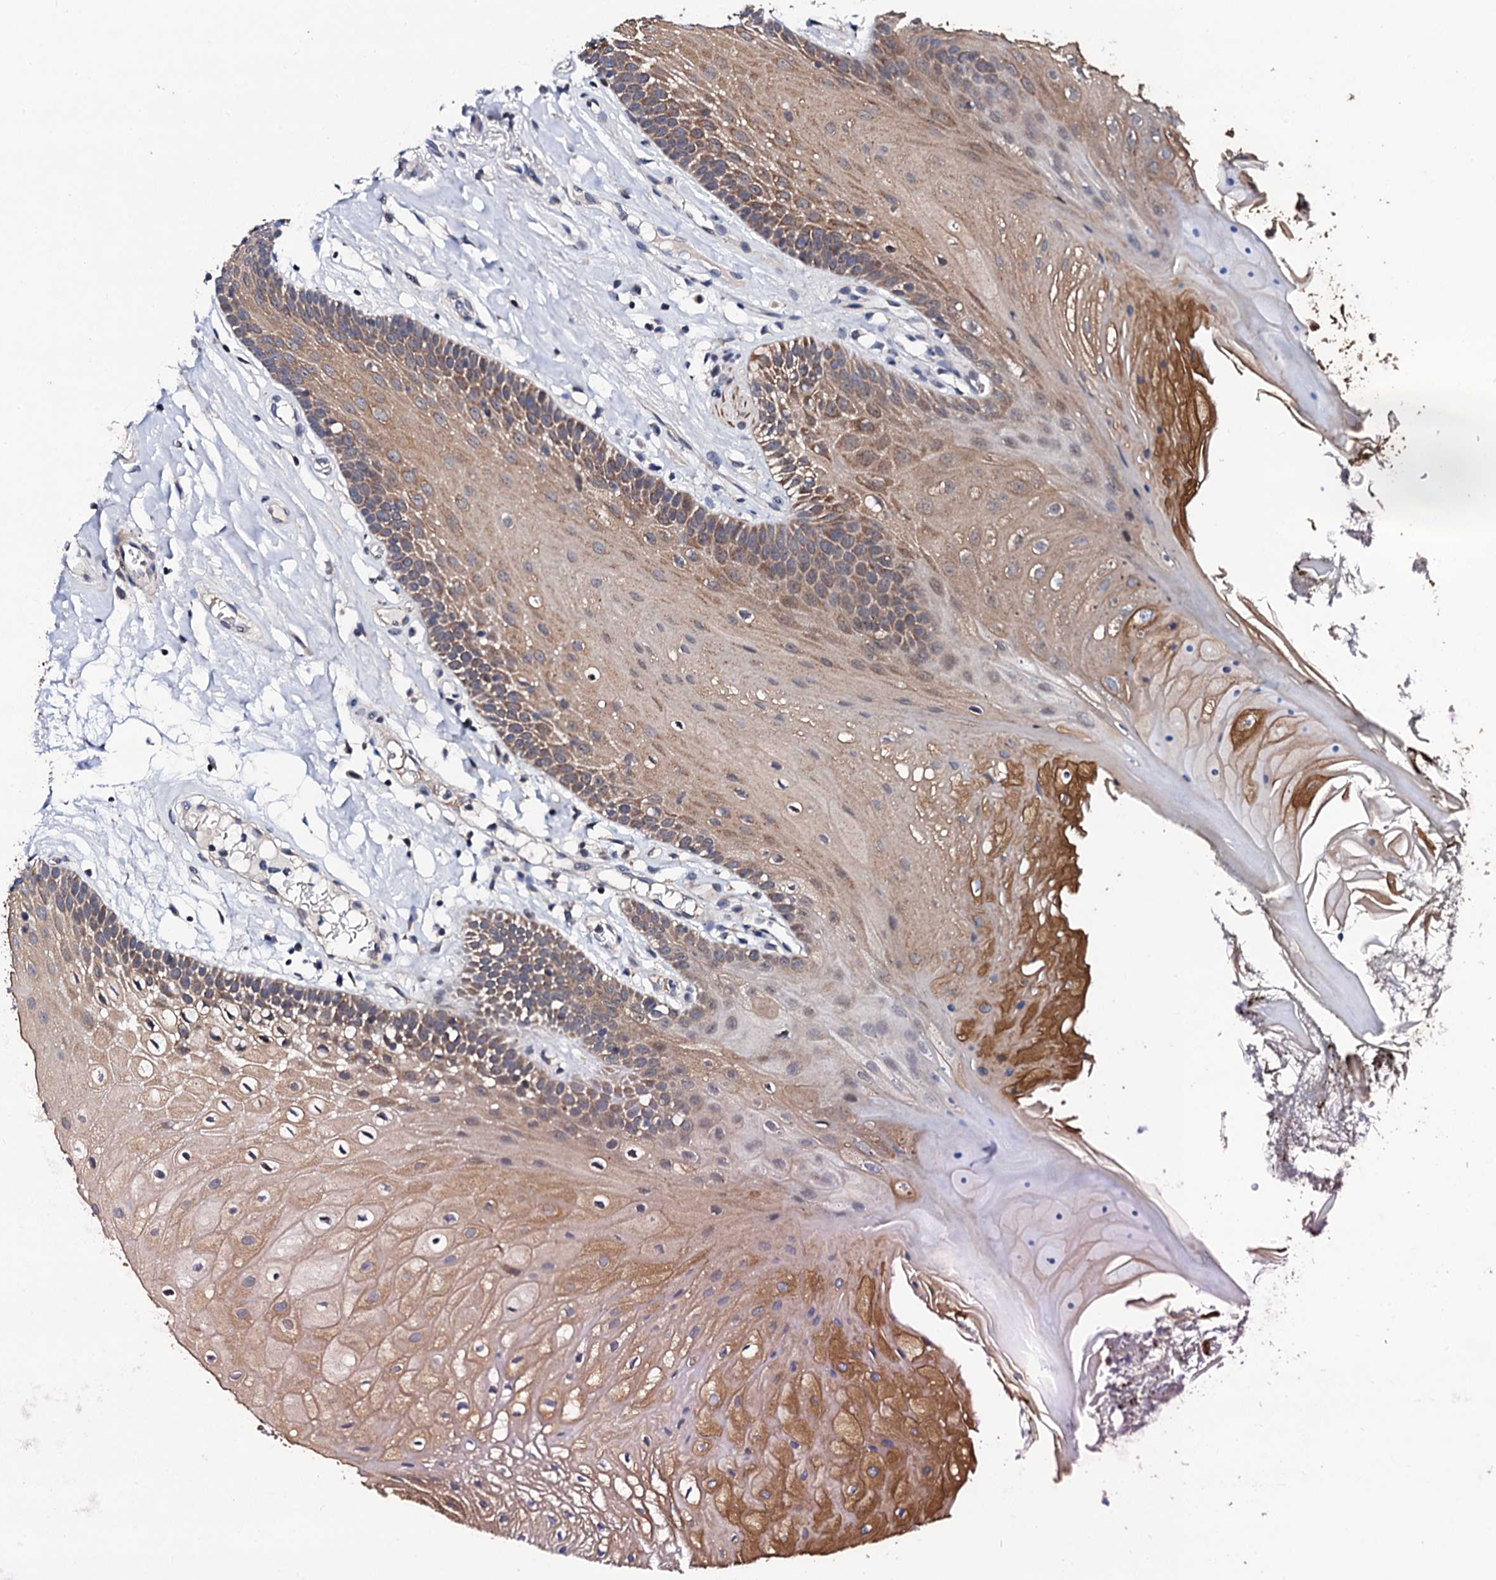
{"staining": {"intensity": "moderate", "quantity": ">75%", "location": "cytoplasmic/membranous"}, "tissue": "oral mucosa", "cell_type": "Squamous epithelial cells", "image_type": "normal", "snomed": [{"axis": "morphology", "description": "Normal tissue, NOS"}, {"axis": "topography", "description": "Oral tissue"}], "caption": "Protein staining of unremarkable oral mucosa exhibits moderate cytoplasmic/membranous staining in approximately >75% of squamous epithelial cells.", "gene": "COG4", "patient": {"sex": "female", "age": 80}}